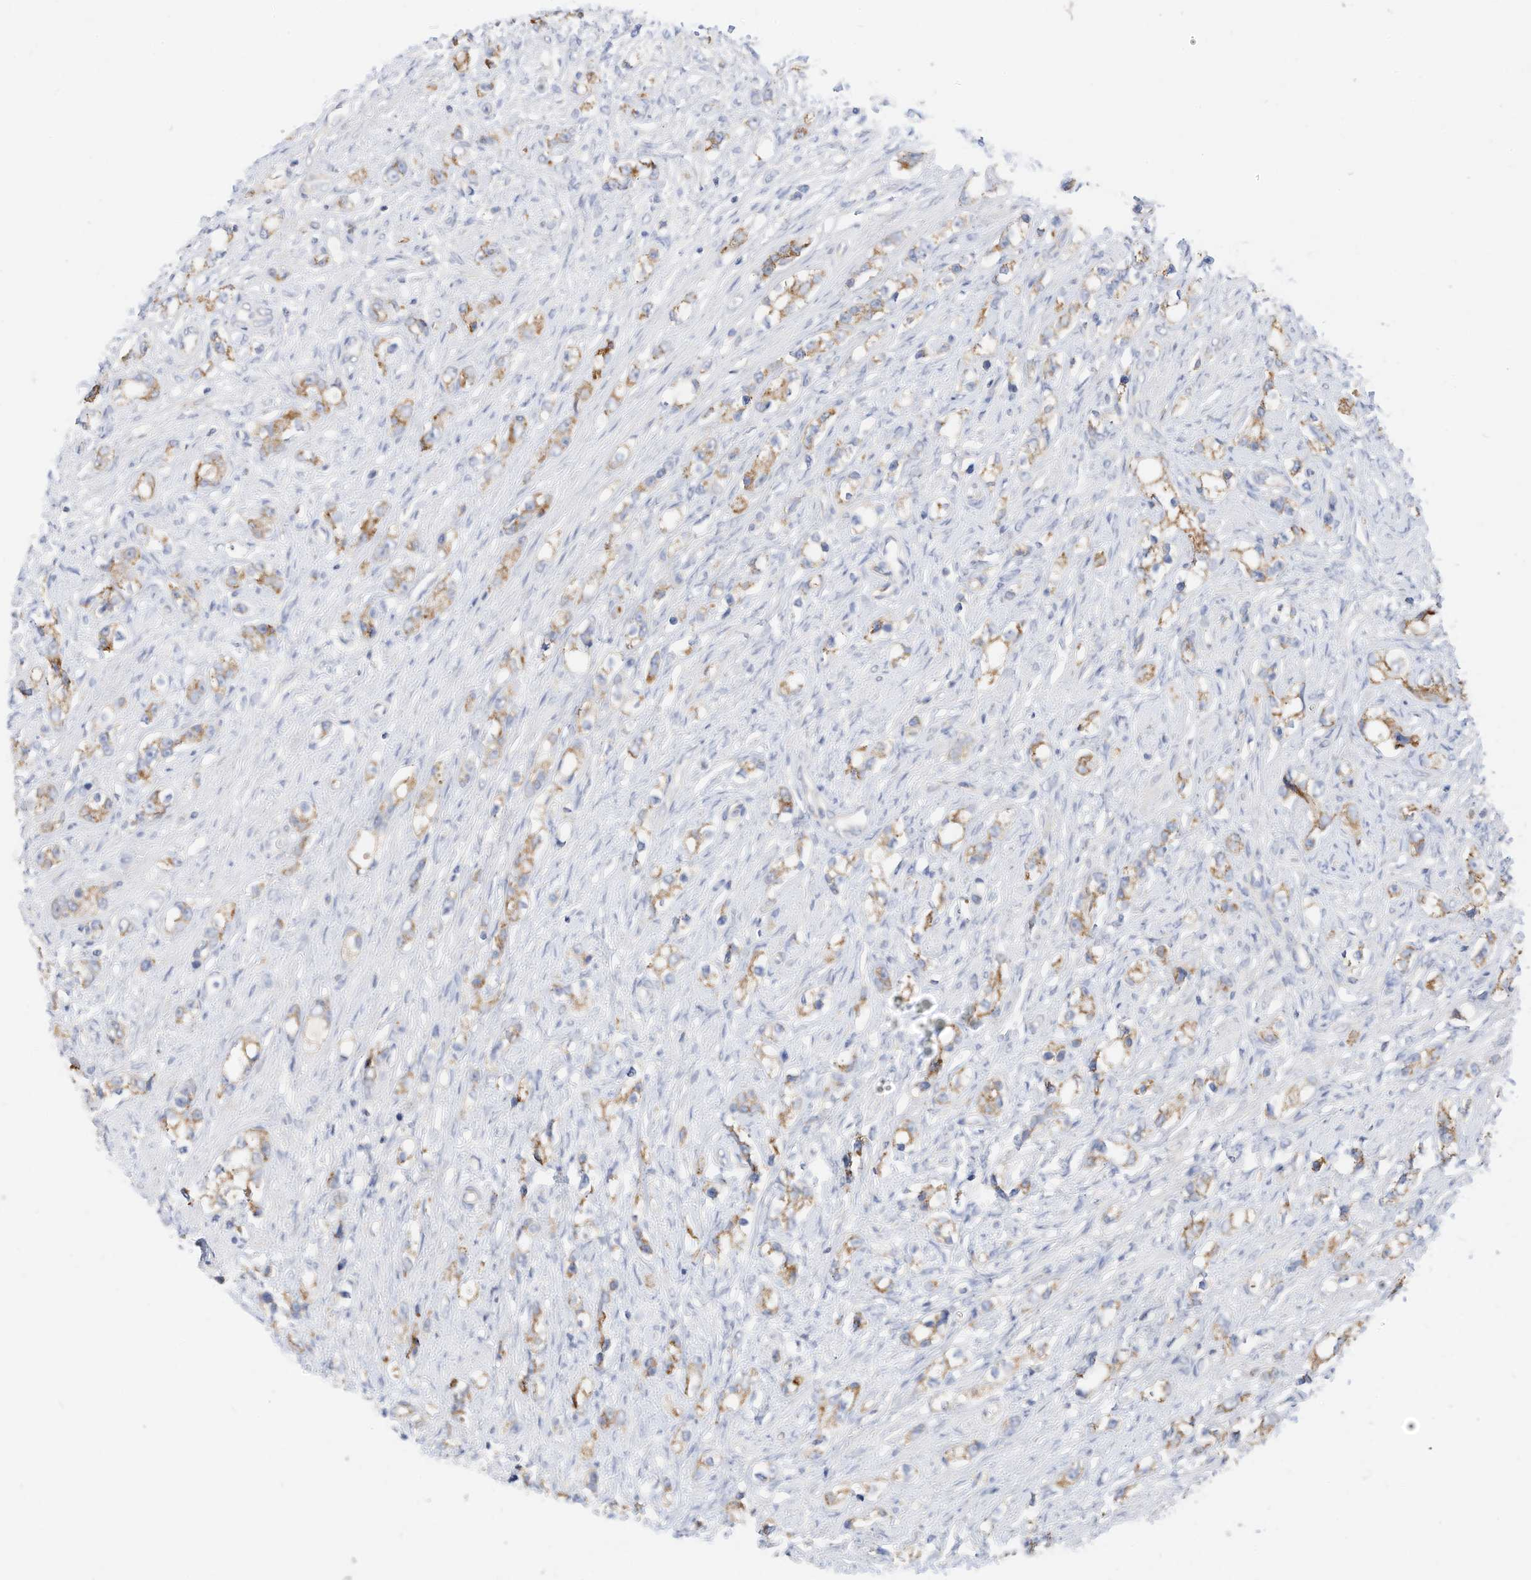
{"staining": {"intensity": "moderate", "quantity": ">75%", "location": "cytoplasmic/membranous"}, "tissue": "prostate cancer", "cell_type": "Tumor cells", "image_type": "cancer", "snomed": [{"axis": "morphology", "description": "Adenocarcinoma, High grade"}, {"axis": "topography", "description": "Prostate"}], "caption": "Tumor cells exhibit moderate cytoplasmic/membranous expression in about >75% of cells in prostate adenocarcinoma (high-grade). (DAB = brown stain, brightfield microscopy at high magnification).", "gene": "RHOH", "patient": {"sex": "male", "age": 63}}